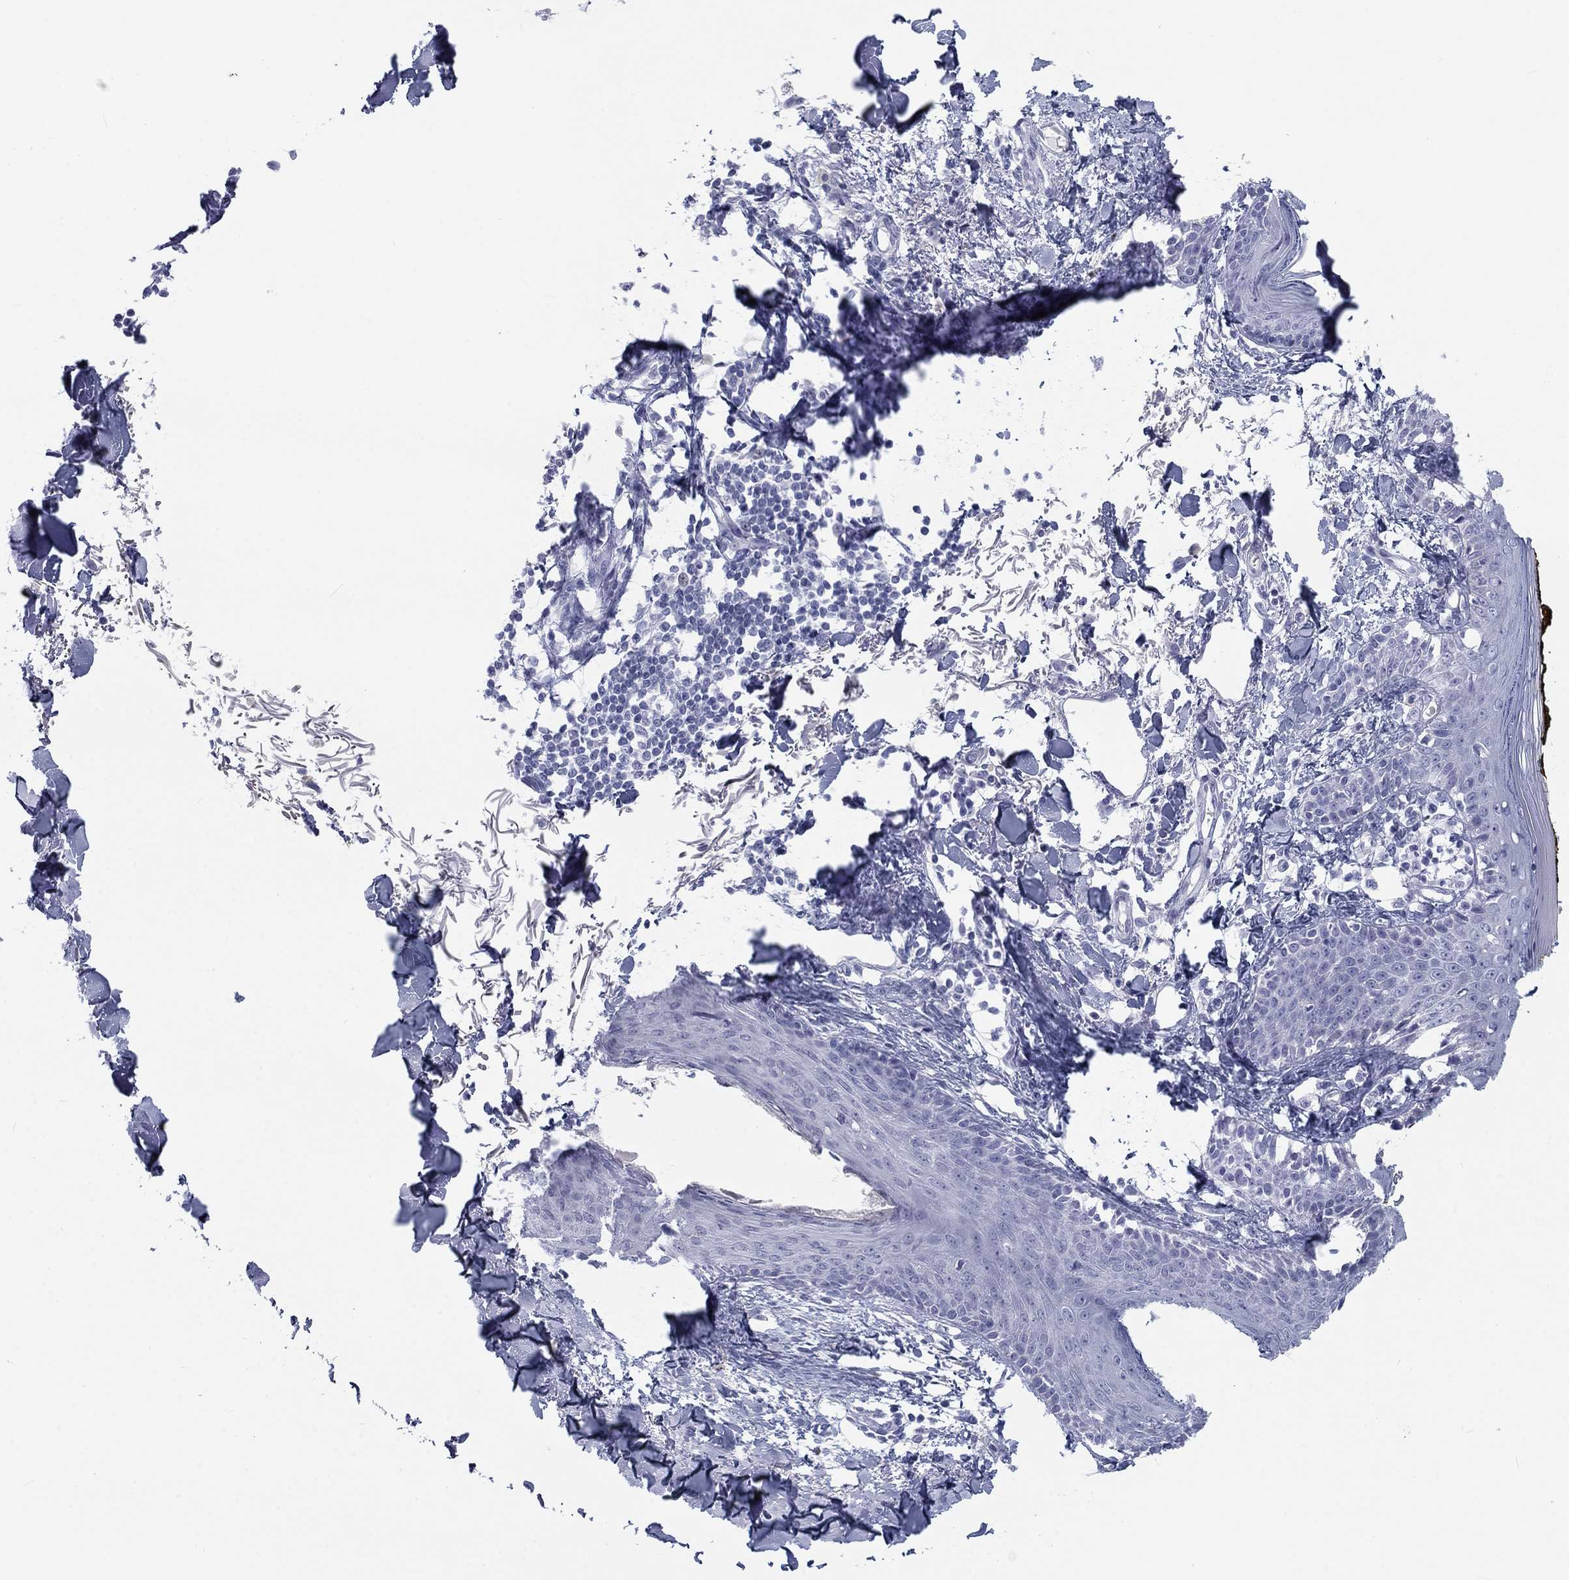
{"staining": {"intensity": "negative", "quantity": "none", "location": "none"}, "tissue": "skin", "cell_type": "Fibroblasts", "image_type": "normal", "snomed": [{"axis": "morphology", "description": "Normal tissue, NOS"}, {"axis": "topography", "description": "Skin"}], "caption": "Fibroblasts show no significant protein expression in benign skin.", "gene": "CALB1", "patient": {"sex": "male", "age": 76}}